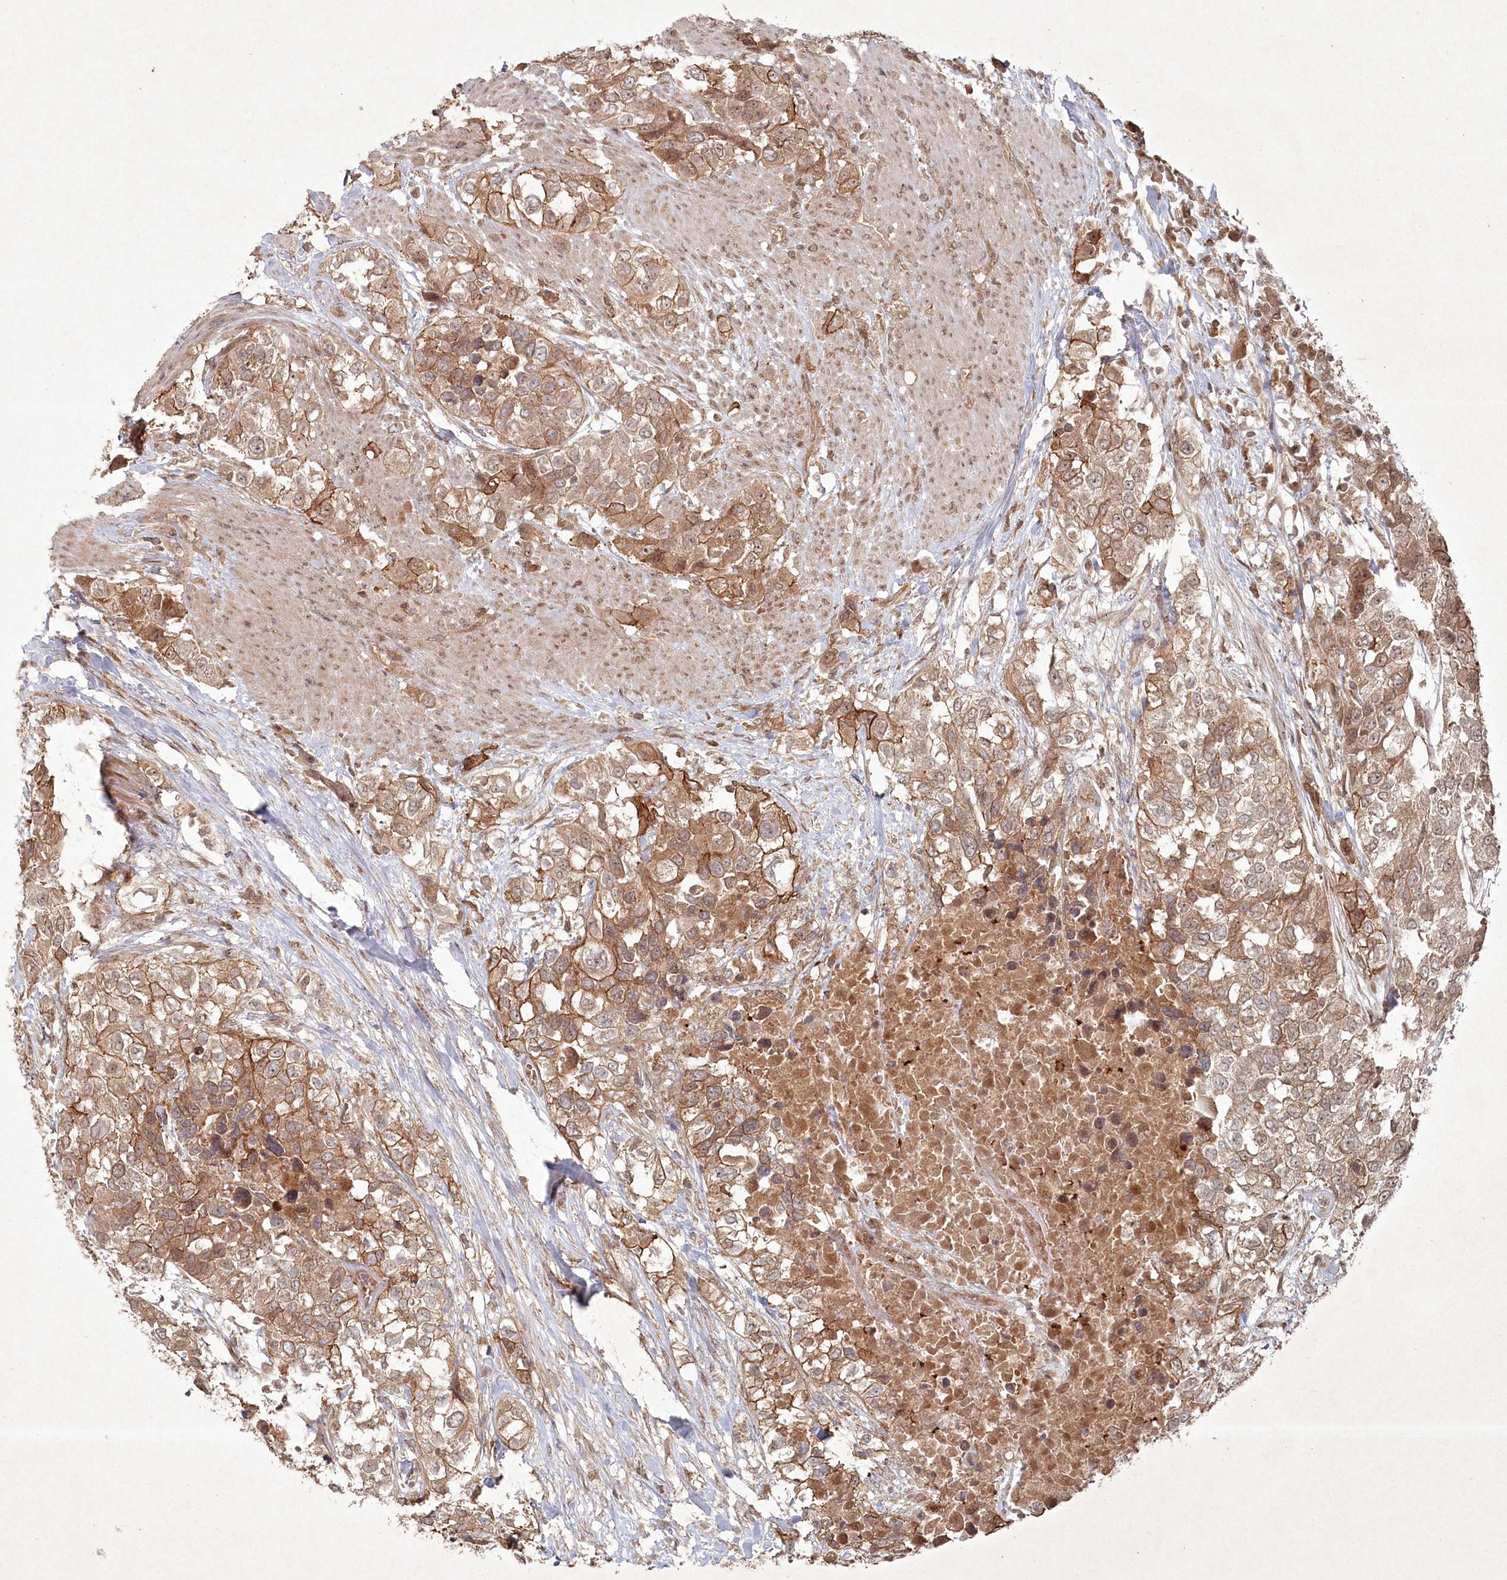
{"staining": {"intensity": "moderate", "quantity": ">75%", "location": "cytoplasmic/membranous"}, "tissue": "urothelial cancer", "cell_type": "Tumor cells", "image_type": "cancer", "snomed": [{"axis": "morphology", "description": "Urothelial carcinoma, High grade"}, {"axis": "topography", "description": "Urinary bladder"}], "caption": "Immunohistochemistry of human urothelial cancer displays medium levels of moderate cytoplasmic/membranous staining in about >75% of tumor cells. Immunohistochemistry stains the protein in brown and the nuclei are stained blue.", "gene": "FBXL17", "patient": {"sex": "female", "age": 80}}